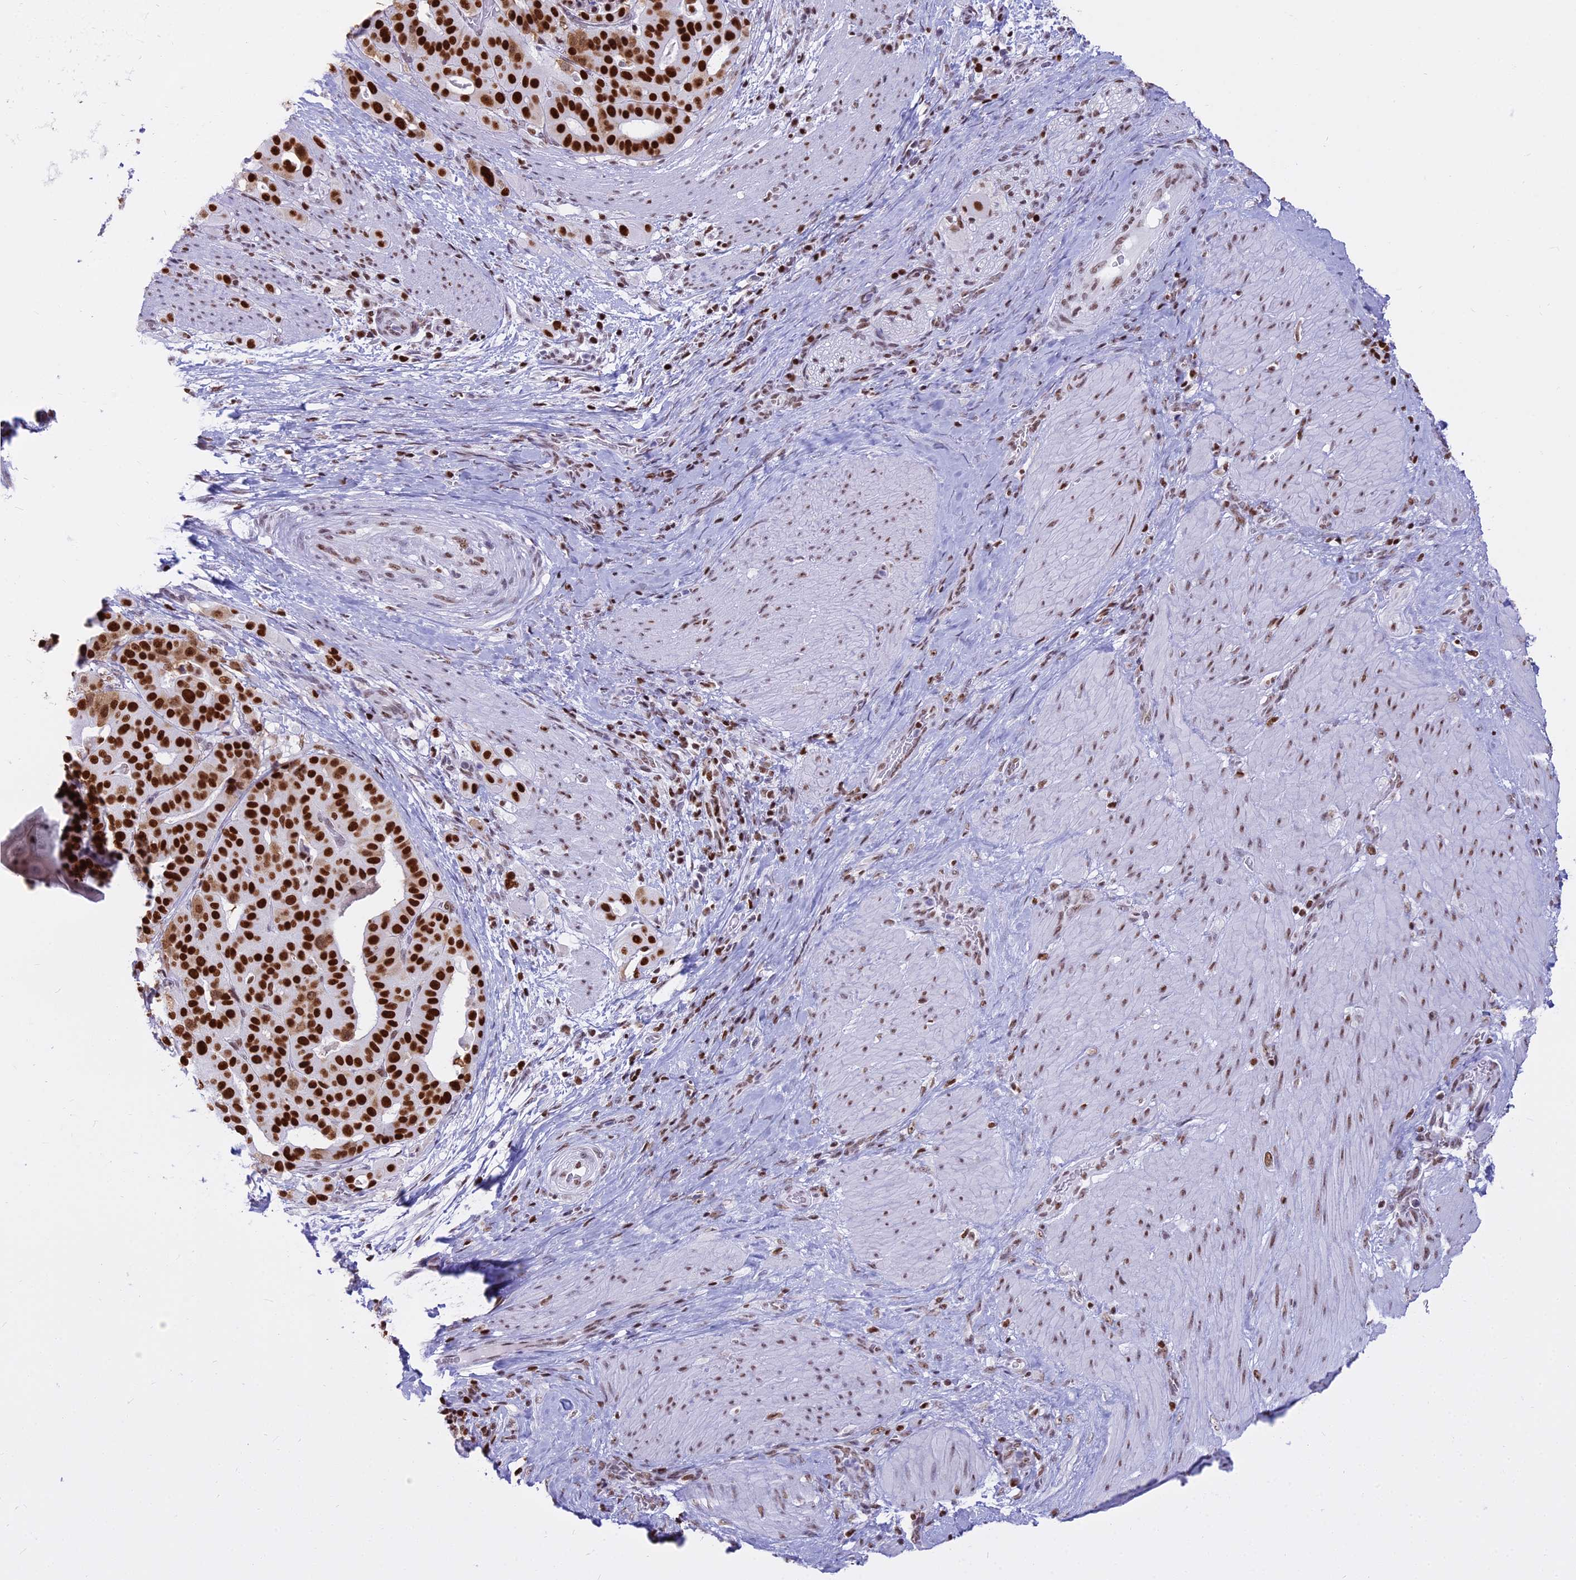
{"staining": {"intensity": "strong", "quantity": ">75%", "location": "nuclear"}, "tissue": "stomach cancer", "cell_type": "Tumor cells", "image_type": "cancer", "snomed": [{"axis": "morphology", "description": "Adenocarcinoma, NOS"}, {"axis": "topography", "description": "Stomach"}], "caption": "IHC photomicrograph of neoplastic tissue: adenocarcinoma (stomach) stained using immunohistochemistry (IHC) shows high levels of strong protein expression localized specifically in the nuclear of tumor cells, appearing as a nuclear brown color.", "gene": "PARP1", "patient": {"sex": "male", "age": 48}}